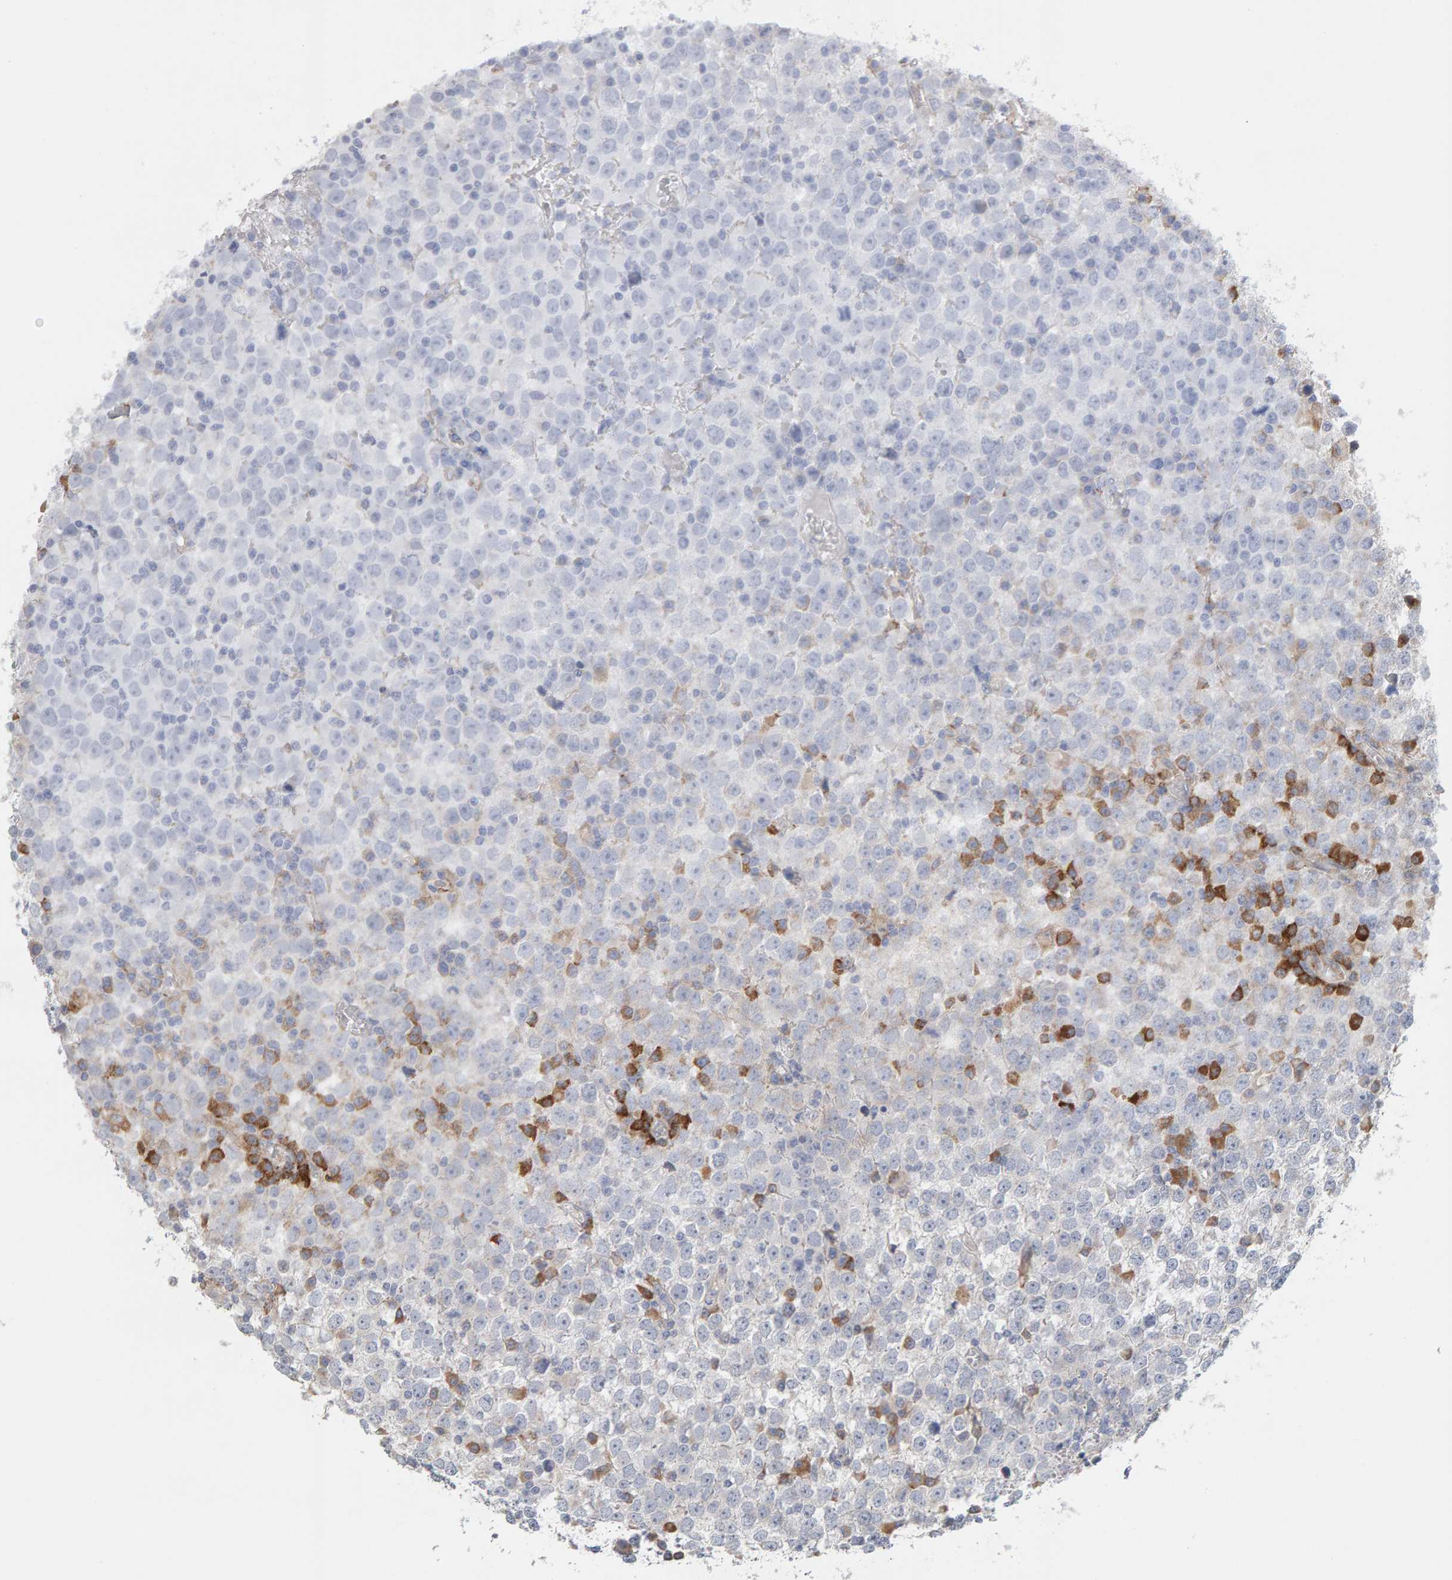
{"staining": {"intensity": "weak", "quantity": "<25%", "location": "cytoplasmic/membranous"}, "tissue": "testis cancer", "cell_type": "Tumor cells", "image_type": "cancer", "snomed": [{"axis": "morphology", "description": "Seminoma, NOS"}, {"axis": "topography", "description": "Testis"}], "caption": "A high-resolution histopathology image shows immunohistochemistry (IHC) staining of seminoma (testis), which reveals no significant staining in tumor cells.", "gene": "ENGASE", "patient": {"sex": "male", "age": 65}}